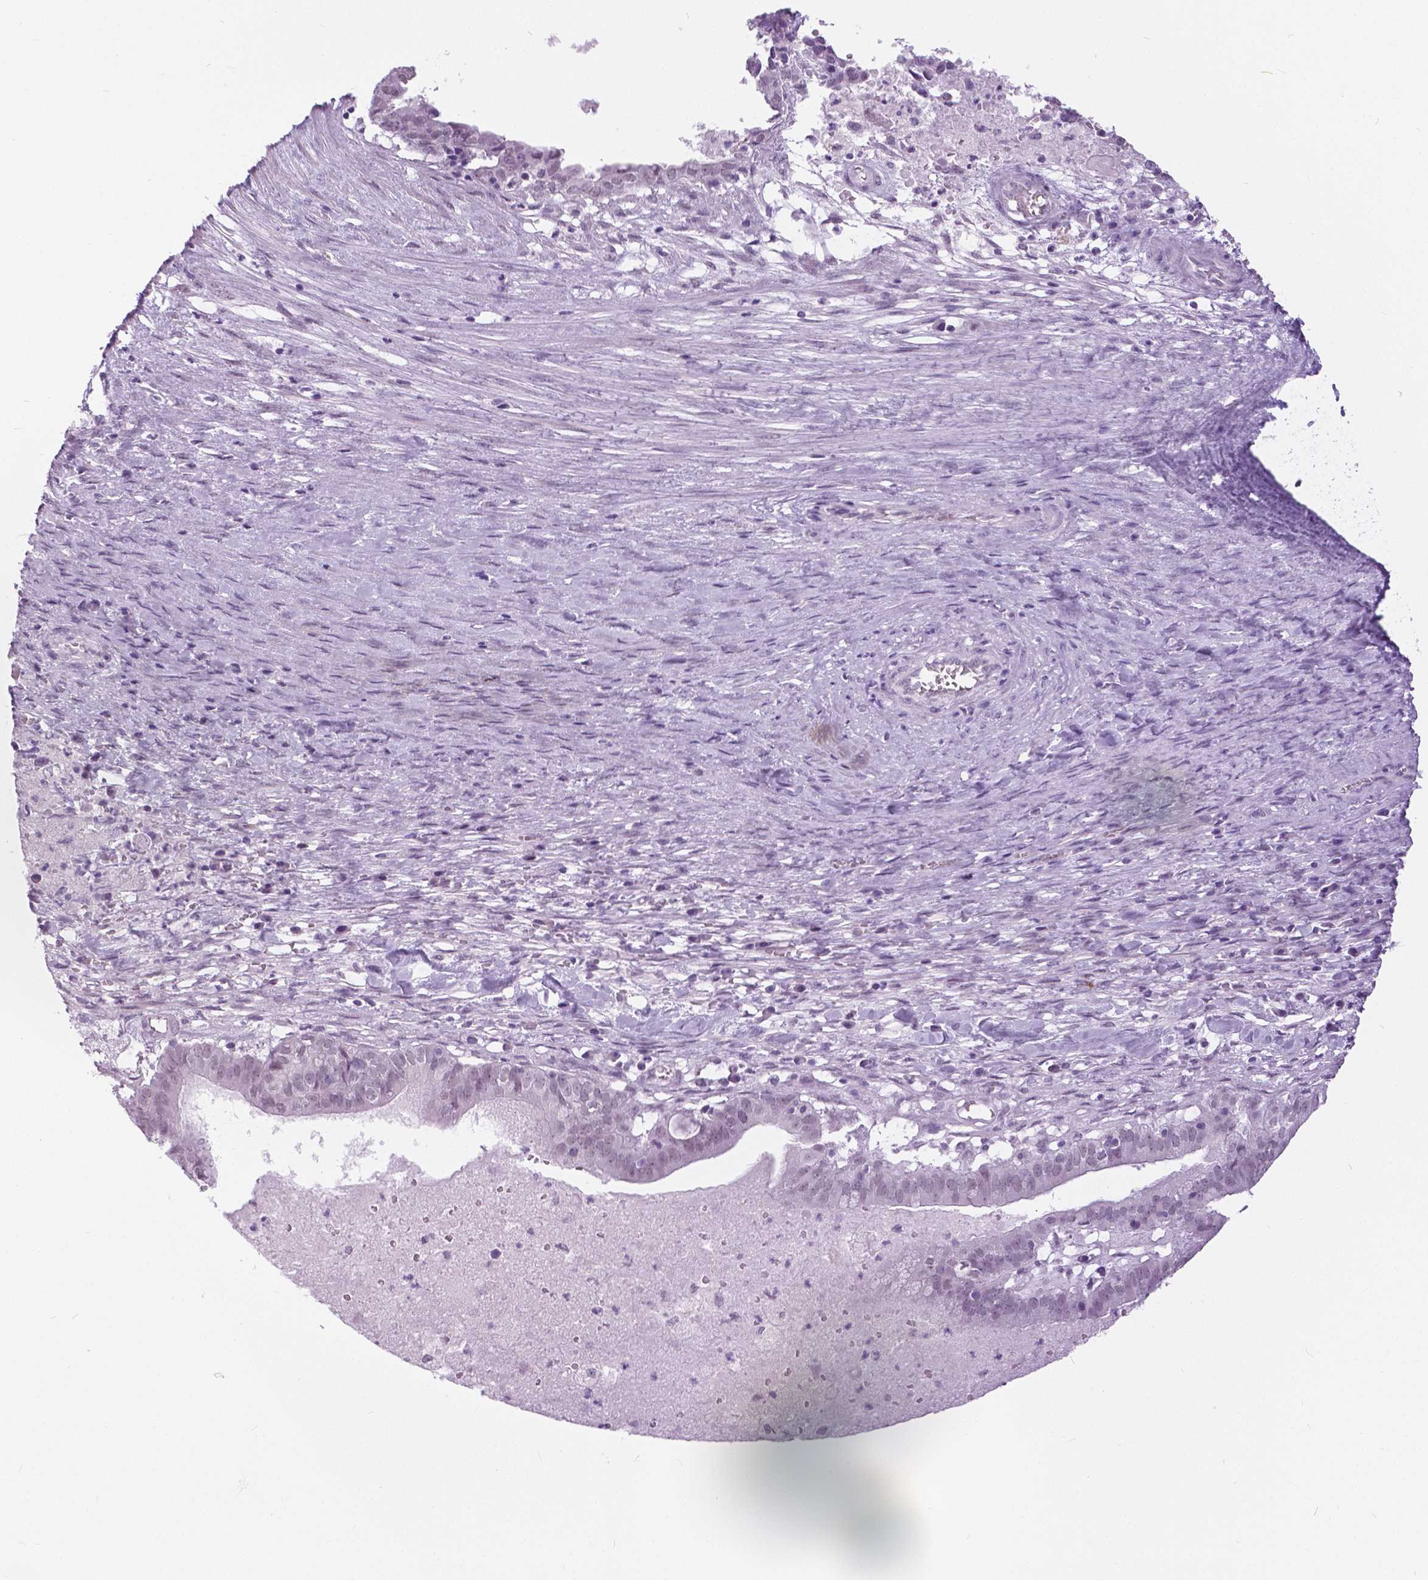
{"staining": {"intensity": "negative", "quantity": "none", "location": "none"}, "tissue": "ovarian cancer", "cell_type": "Tumor cells", "image_type": "cancer", "snomed": [{"axis": "morphology", "description": "Carcinoma, endometroid"}, {"axis": "topography", "description": "Ovary"}], "caption": "Immunohistochemical staining of endometroid carcinoma (ovarian) exhibits no significant expression in tumor cells.", "gene": "MYOM1", "patient": {"sex": "female", "age": 64}}